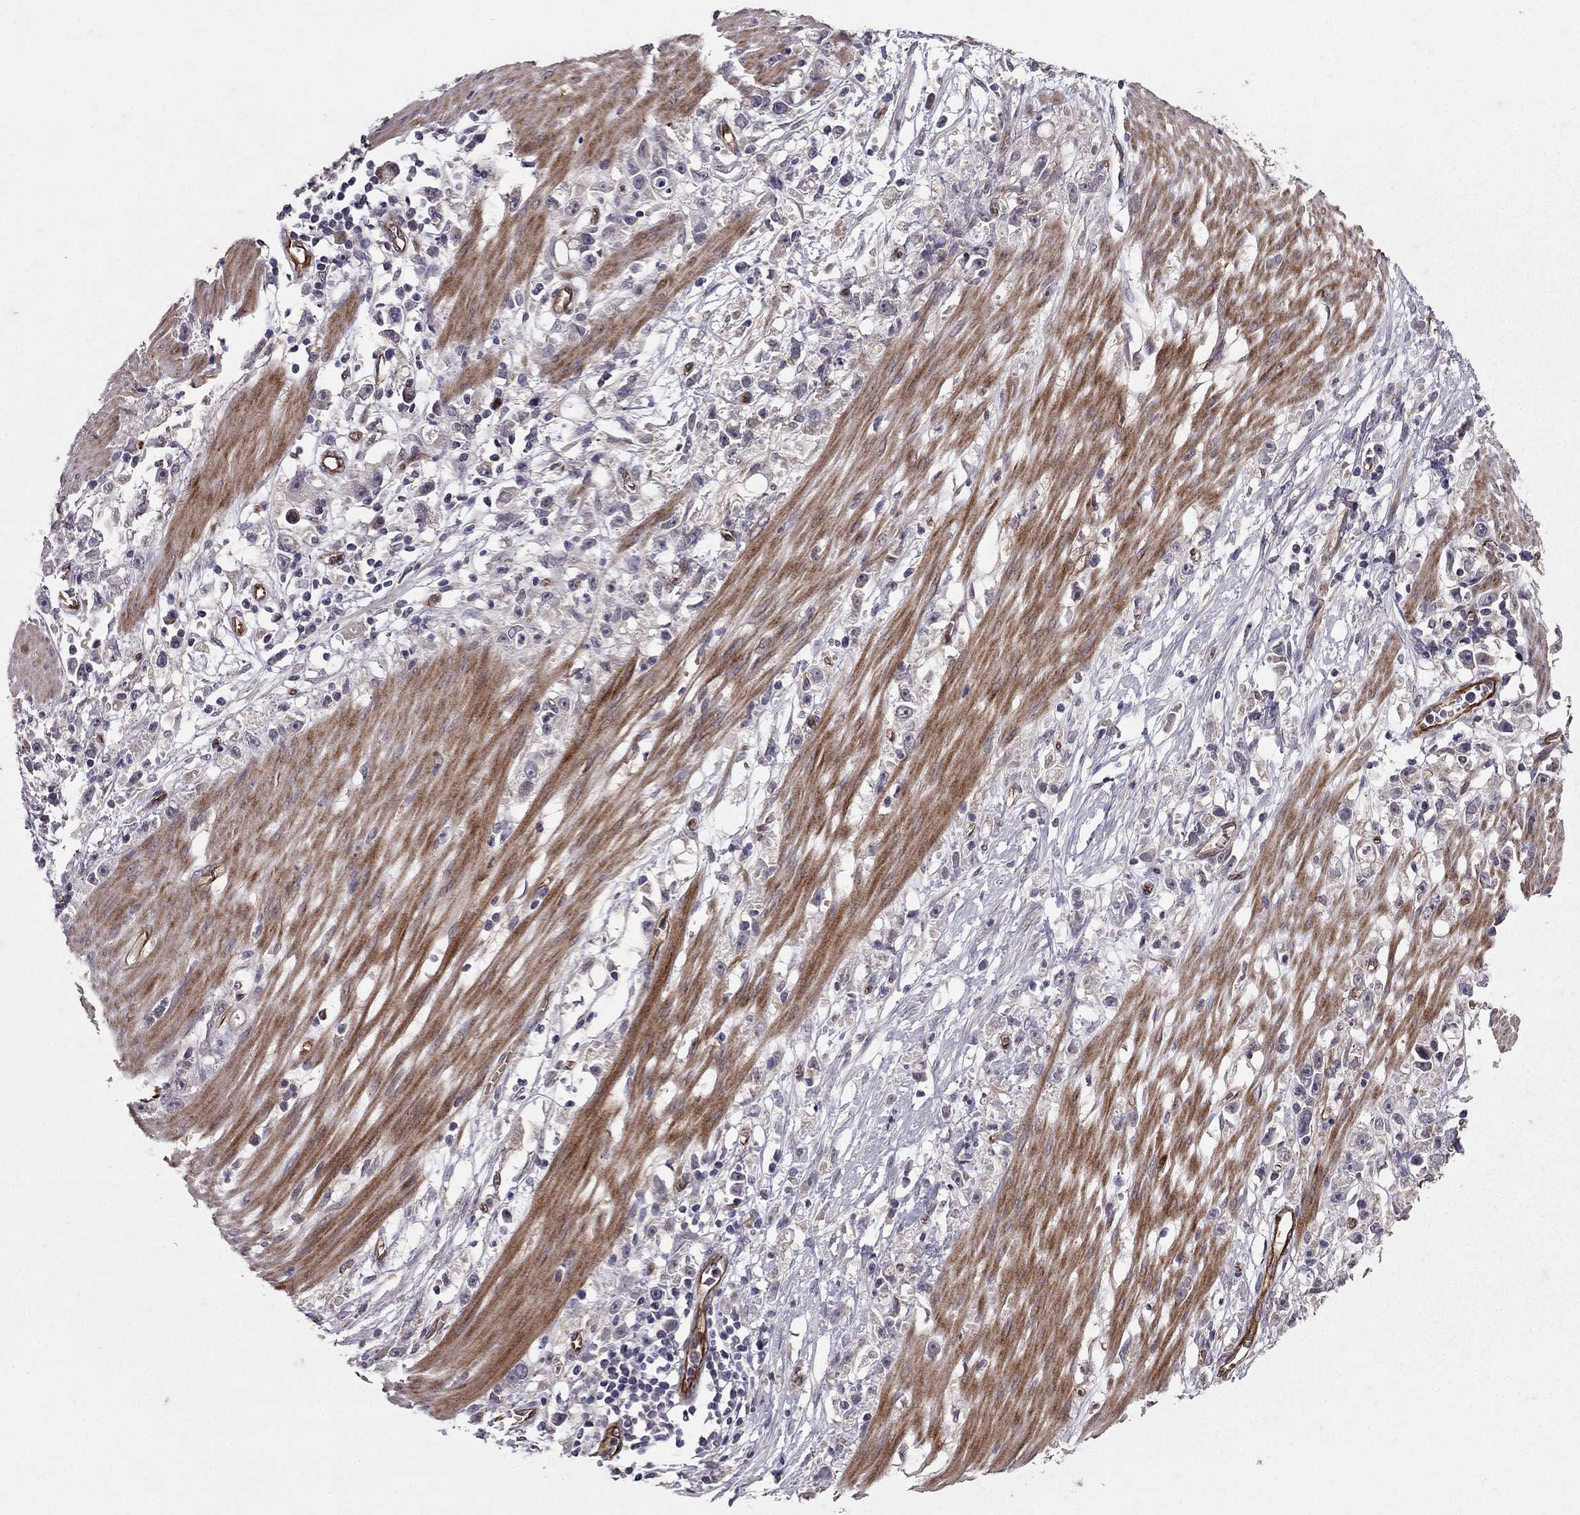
{"staining": {"intensity": "negative", "quantity": "none", "location": "none"}, "tissue": "stomach cancer", "cell_type": "Tumor cells", "image_type": "cancer", "snomed": [{"axis": "morphology", "description": "Adenocarcinoma, NOS"}, {"axis": "topography", "description": "Stomach"}], "caption": "Adenocarcinoma (stomach) stained for a protein using immunohistochemistry reveals no staining tumor cells.", "gene": "RASIP1", "patient": {"sex": "female", "age": 59}}